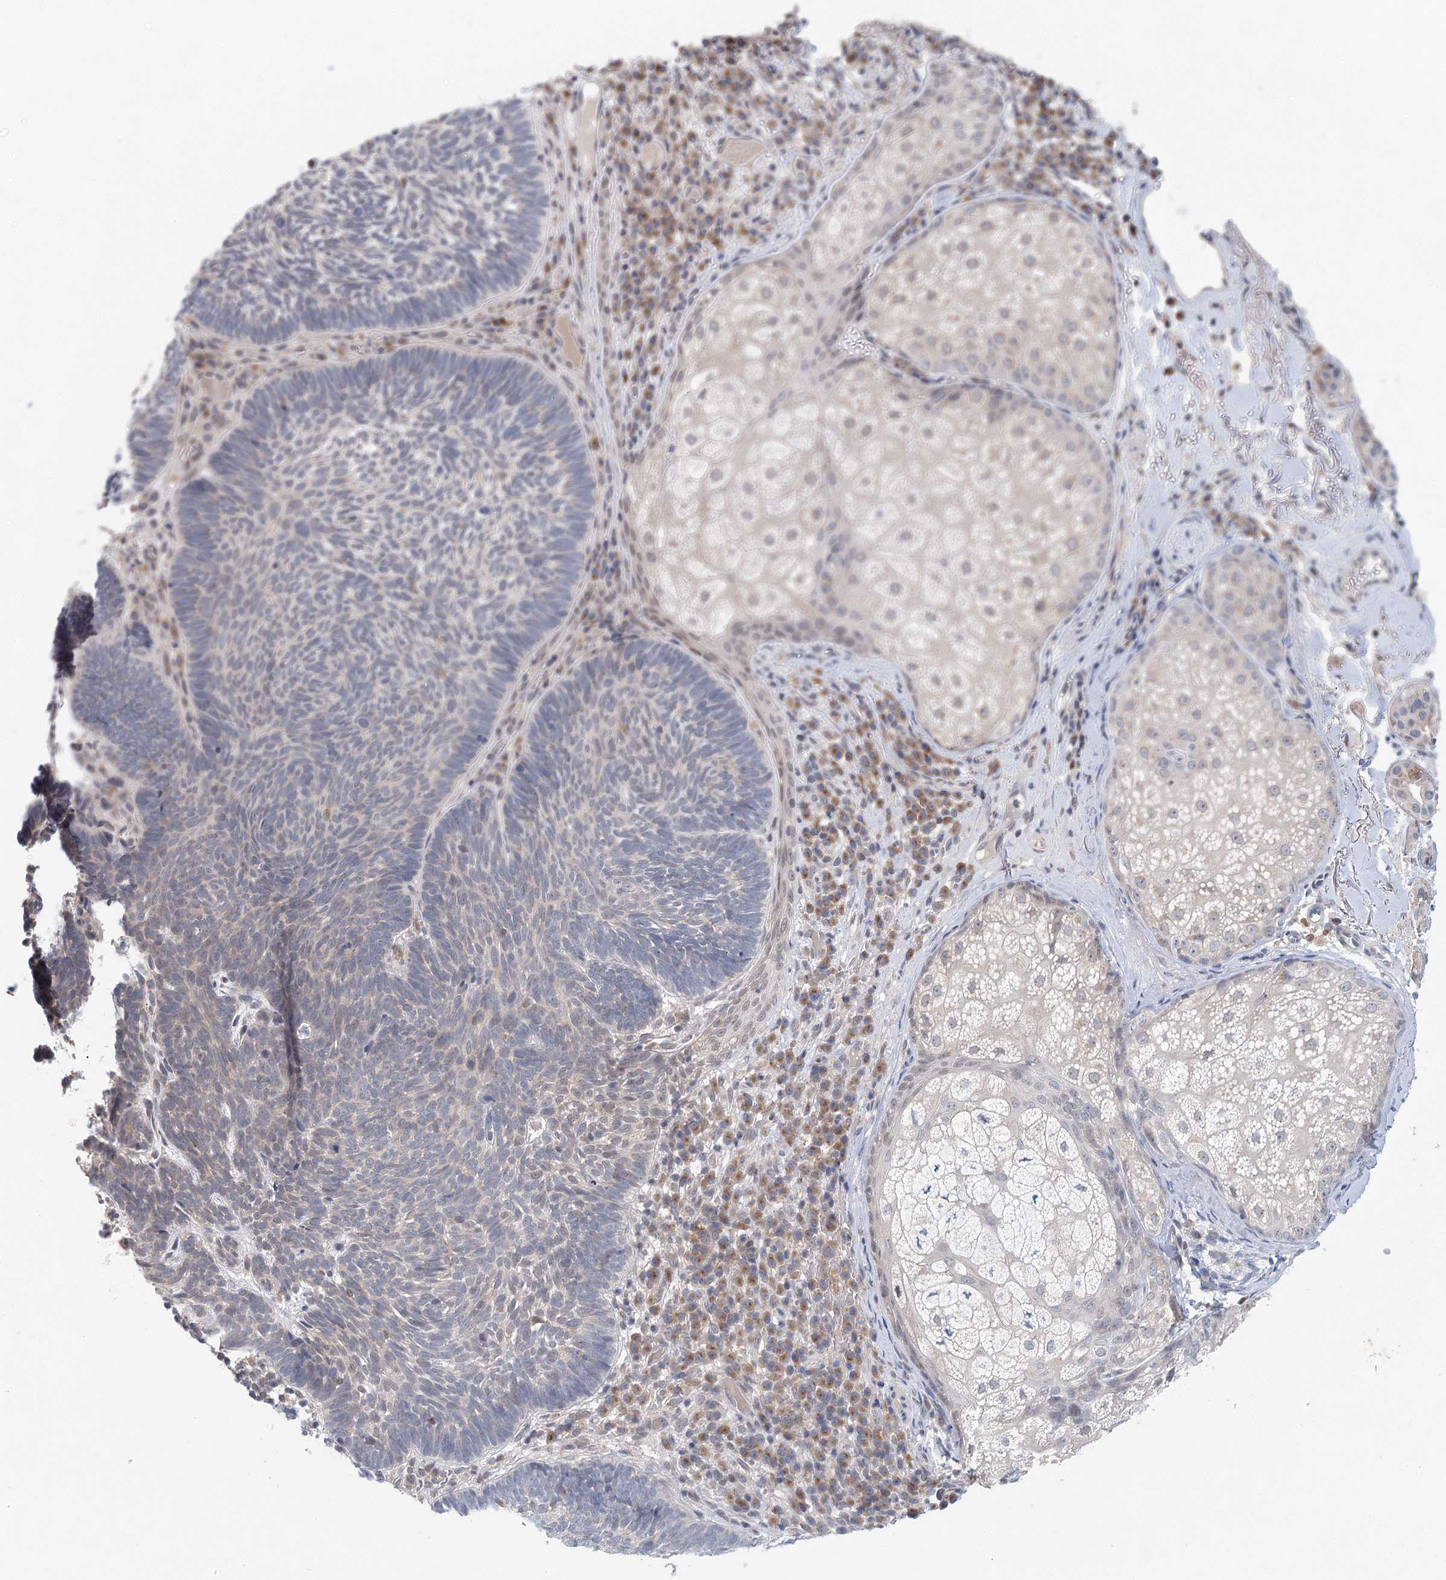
{"staining": {"intensity": "negative", "quantity": "none", "location": "none"}, "tissue": "skin cancer", "cell_type": "Tumor cells", "image_type": "cancer", "snomed": [{"axis": "morphology", "description": "Basal cell carcinoma"}, {"axis": "topography", "description": "Skin"}], "caption": "Immunohistochemical staining of human skin basal cell carcinoma displays no significant staining in tumor cells. (Immunohistochemistry (ihc), brightfield microscopy, high magnification).", "gene": "BLTP1", "patient": {"sex": "male", "age": 88}}